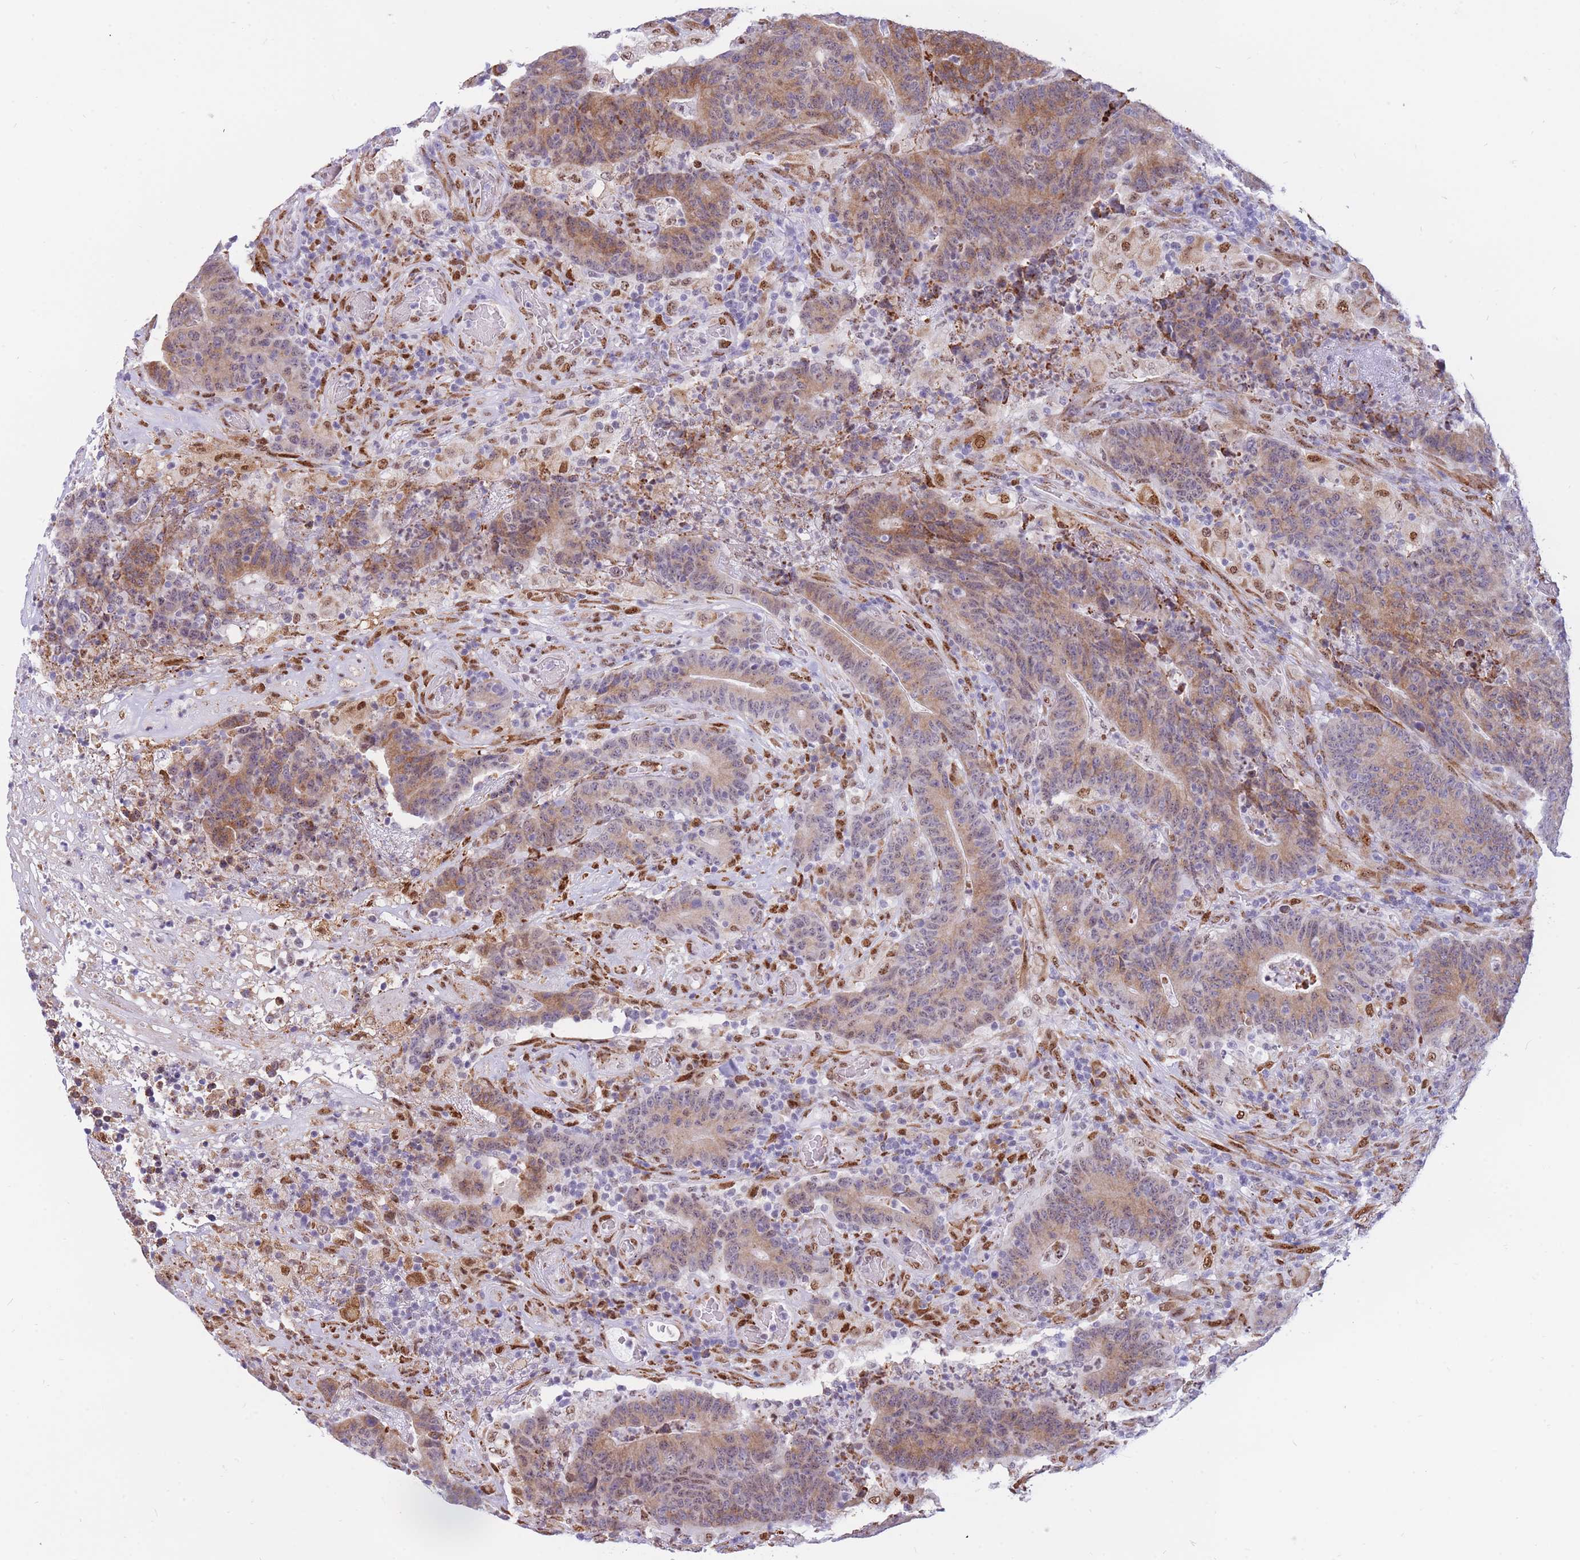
{"staining": {"intensity": "moderate", "quantity": ">75%", "location": "cytoplasmic/membranous,nuclear"}, "tissue": "colorectal cancer", "cell_type": "Tumor cells", "image_type": "cancer", "snomed": [{"axis": "morphology", "description": "Normal tissue, NOS"}, {"axis": "morphology", "description": "Adenocarcinoma, NOS"}, {"axis": "topography", "description": "Colon"}], "caption": "Protein staining of adenocarcinoma (colorectal) tissue reveals moderate cytoplasmic/membranous and nuclear positivity in approximately >75% of tumor cells.", "gene": "FAM153A", "patient": {"sex": "female", "age": 75}}